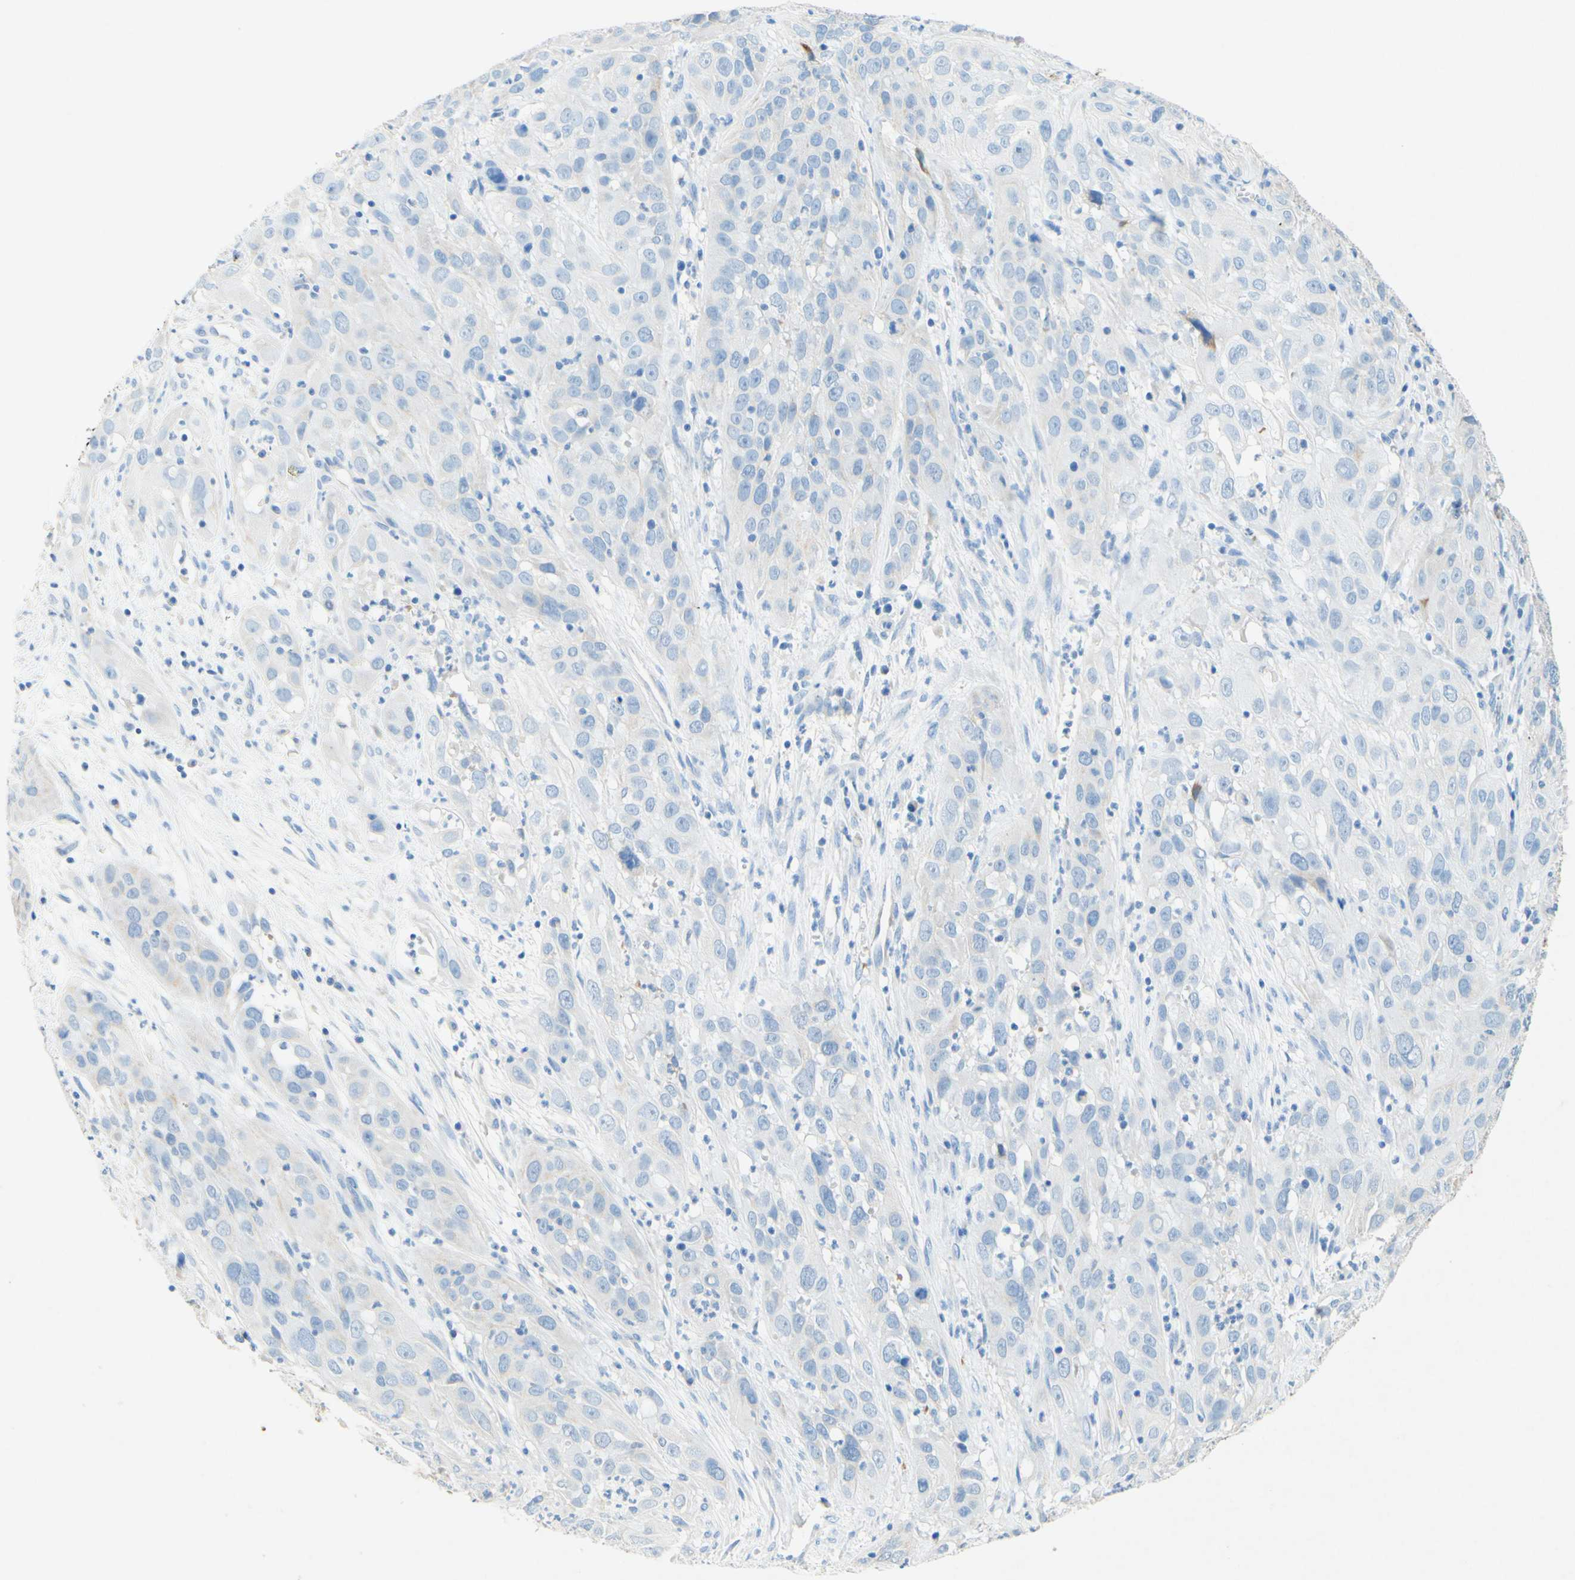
{"staining": {"intensity": "negative", "quantity": "none", "location": "none"}, "tissue": "cervical cancer", "cell_type": "Tumor cells", "image_type": "cancer", "snomed": [{"axis": "morphology", "description": "Squamous cell carcinoma, NOS"}, {"axis": "topography", "description": "Cervix"}], "caption": "A histopathology image of human squamous cell carcinoma (cervical) is negative for staining in tumor cells. (DAB (3,3'-diaminobenzidine) immunohistochemistry with hematoxylin counter stain).", "gene": "SLC46A1", "patient": {"sex": "female", "age": 32}}